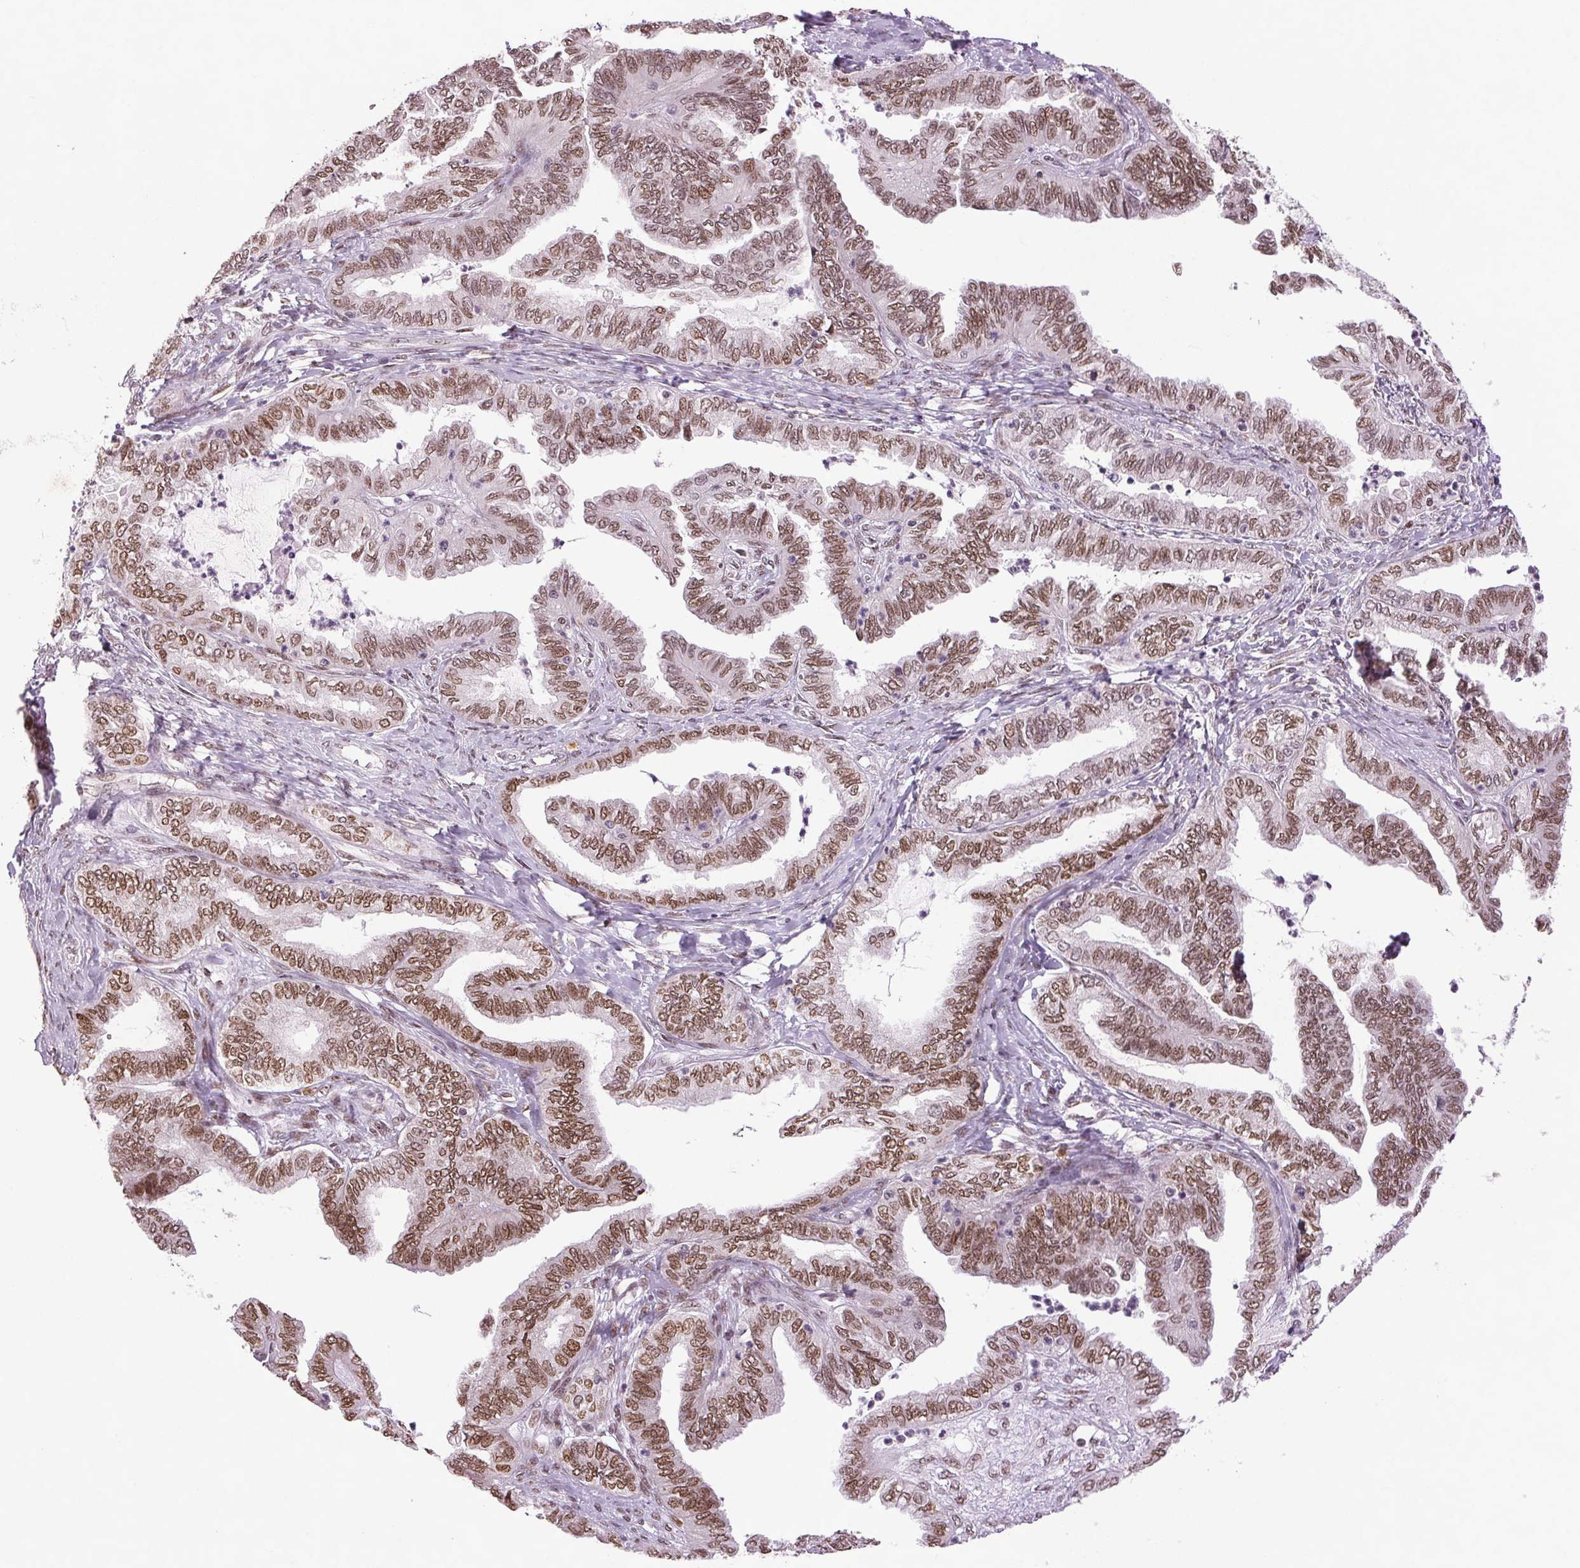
{"staining": {"intensity": "moderate", "quantity": "25%-75%", "location": "nuclear"}, "tissue": "endometrial cancer", "cell_type": "Tumor cells", "image_type": "cancer", "snomed": [{"axis": "morphology", "description": "Adenocarcinoma, NOS"}, {"axis": "topography", "description": "Endometrium"}], "caption": "Endometrial cancer (adenocarcinoma) stained with DAB (3,3'-diaminobenzidine) immunohistochemistry shows medium levels of moderate nuclear expression in about 25%-75% of tumor cells.", "gene": "XPC", "patient": {"sex": "female", "age": 65}}